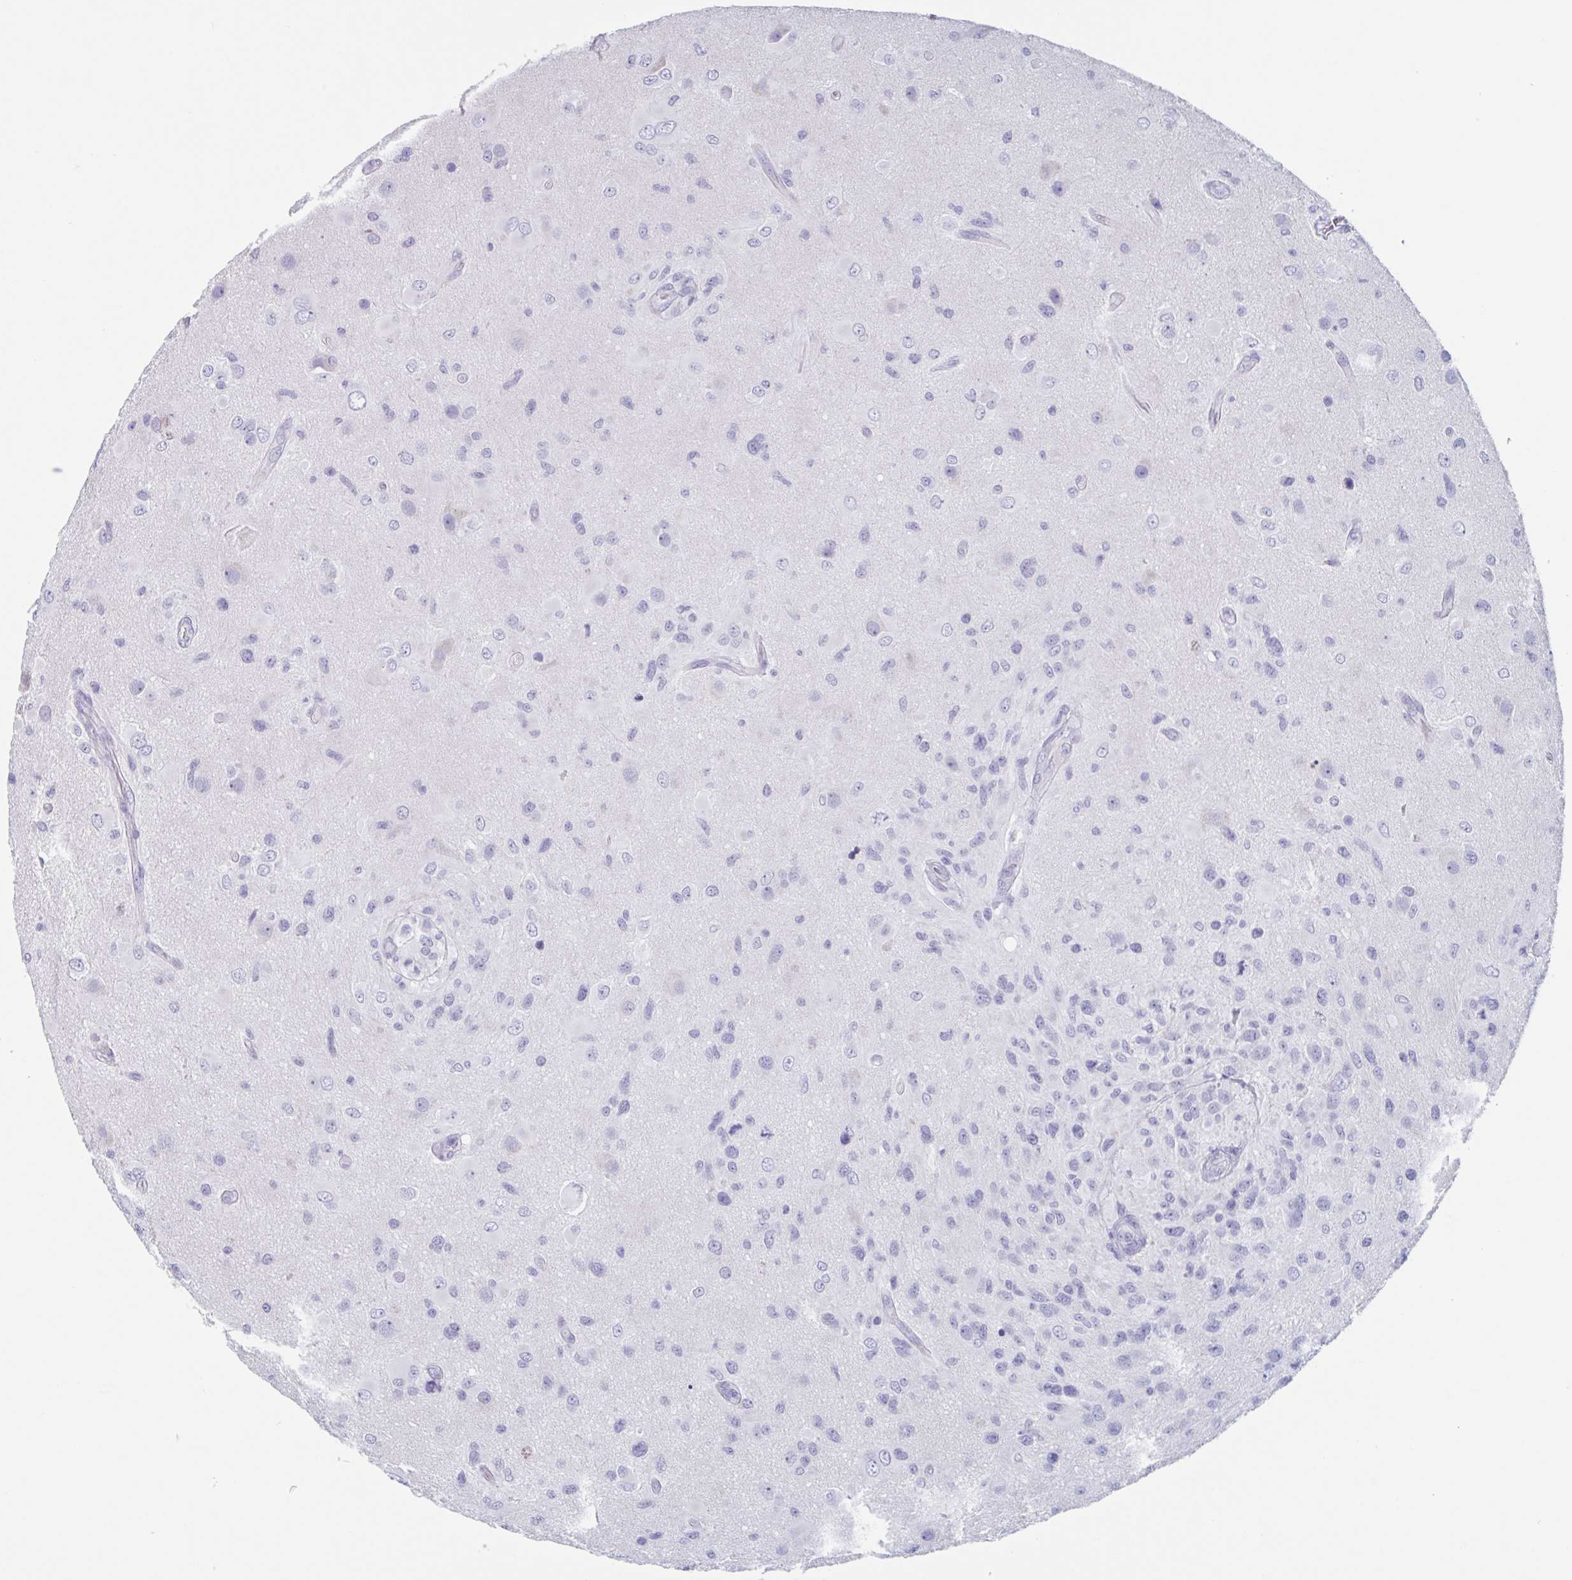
{"staining": {"intensity": "negative", "quantity": "none", "location": "none"}, "tissue": "glioma", "cell_type": "Tumor cells", "image_type": "cancer", "snomed": [{"axis": "morphology", "description": "Glioma, malignant, High grade"}, {"axis": "topography", "description": "Brain"}], "caption": "DAB immunohistochemical staining of glioma demonstrates no significant staining in tumor cells.", "gene": "HSD11B2", "patient": {"sex": "male", "age": 53}}